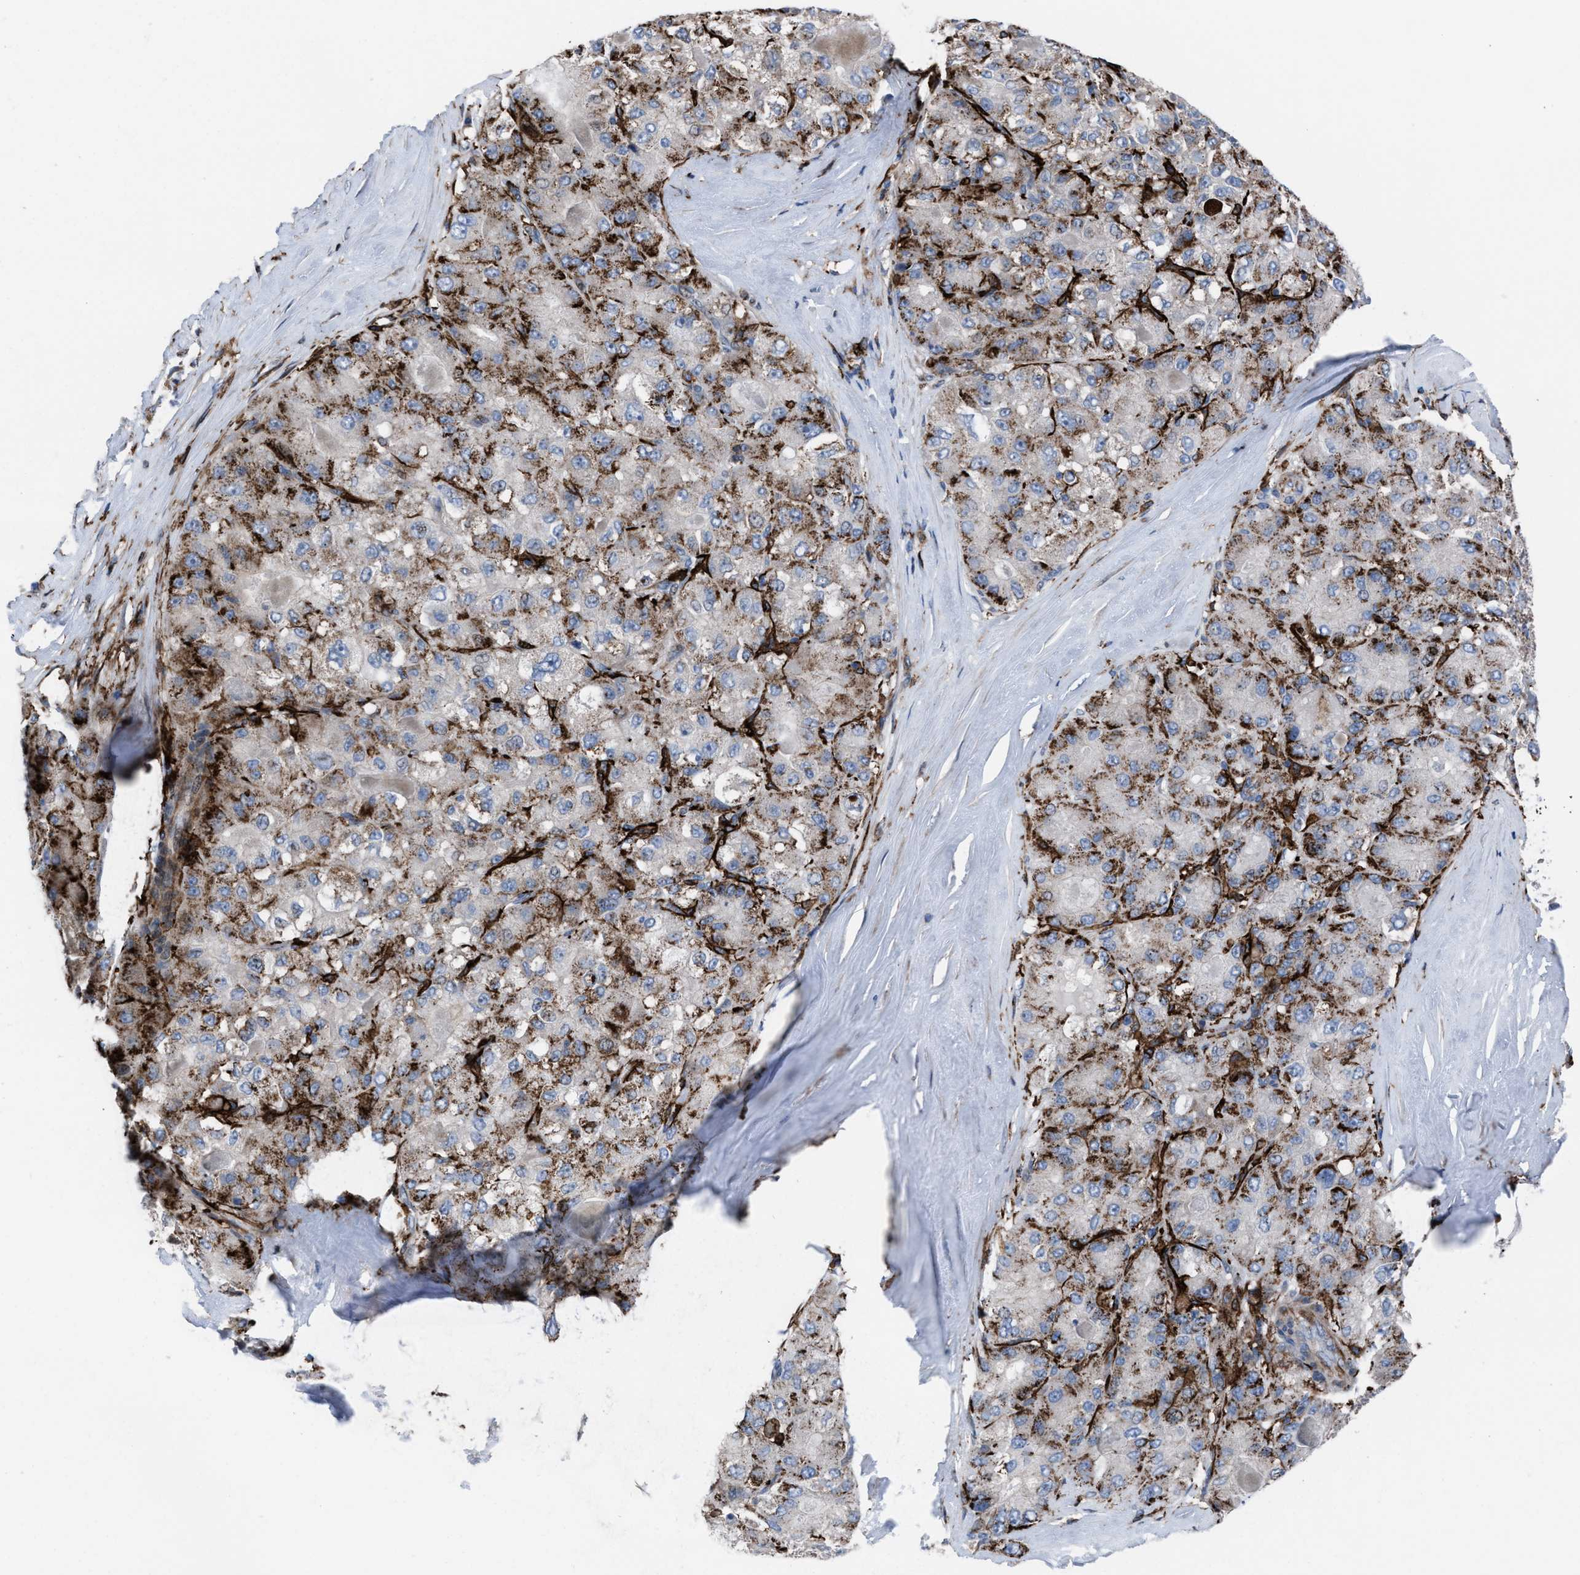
{"staining": {"intensity": "moderate", "quantity": "25%-75%", "location": "cytoplasmic/membranous"}, "tissue": "liver cancer", "cell_type": "Tumor cells", "image_type": "cancer", "snomed": [{"axis": "morphology", "description": "Carcinoma, Hepatocellular, NOS"}, {"axis": "topography", "description": "Liver"}], "caption": "A brown stain highlights moderate cytoplasmic/membranous staining of a protein in human hepatocellular carcinoma (liver) tumor cells.", "gene": "SLC47A1", "patient": {"sex": "male", "age": 80}}